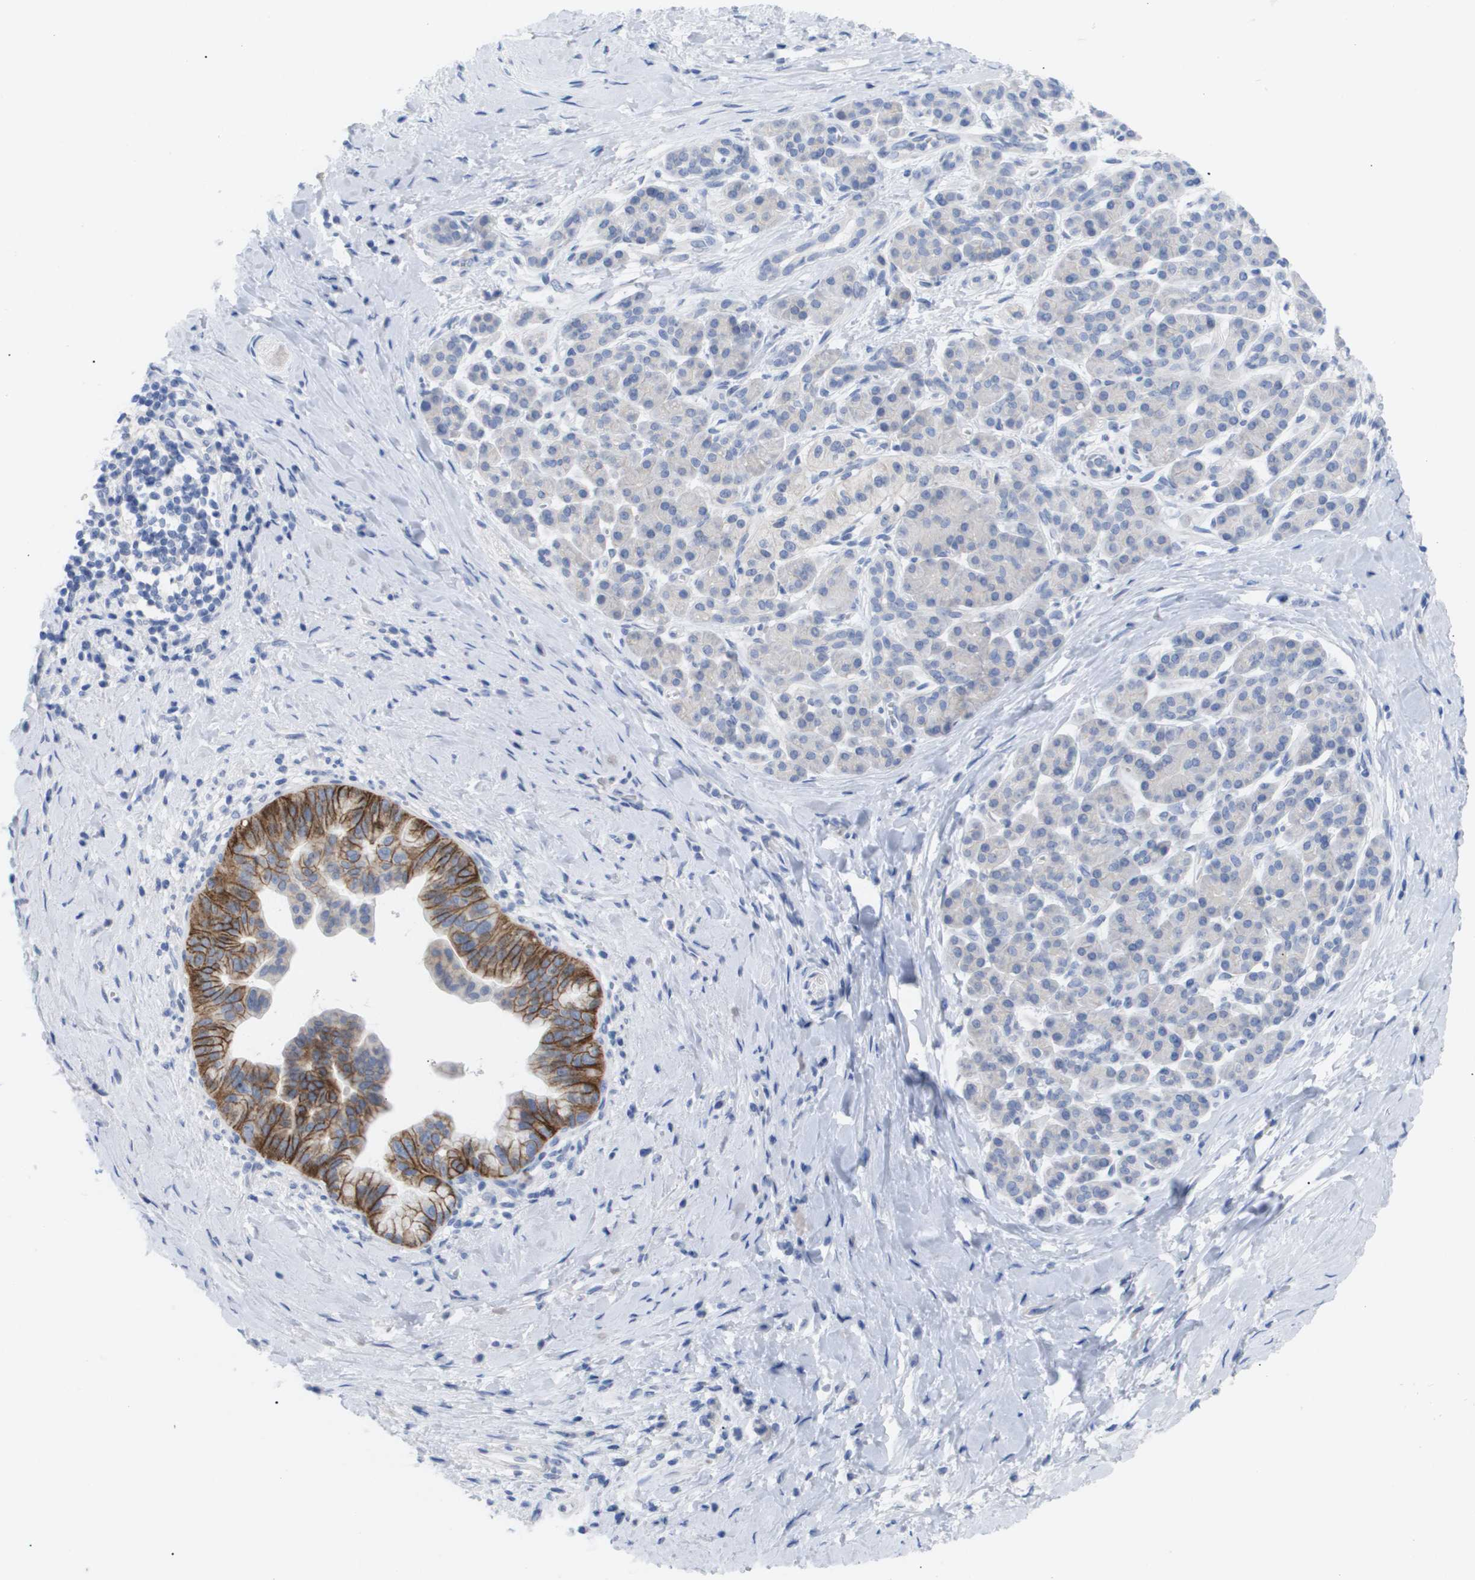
{"staining": {"intensity": "moderate", "quantity": "25%-75%", "location": "cytoplasmic/membranous"}, "tissue": "pancreatic cancer", "cell_type": "Tumor cells", "image_type": "cancer", "snomed": [{"axis": "morphology", "description": "Adenocarcinoma, NOS"}, {"axis": "topography", "description": "Pancreas"}], "caption": "This is a photomicrograph of immunohistochemistry staining of pancreatic cancer, which shows moderate expression in the cytoplasmic/membranous of tumor cells.", "gene": "CAV3", "patient": {"sex": "male", "age": 55}}